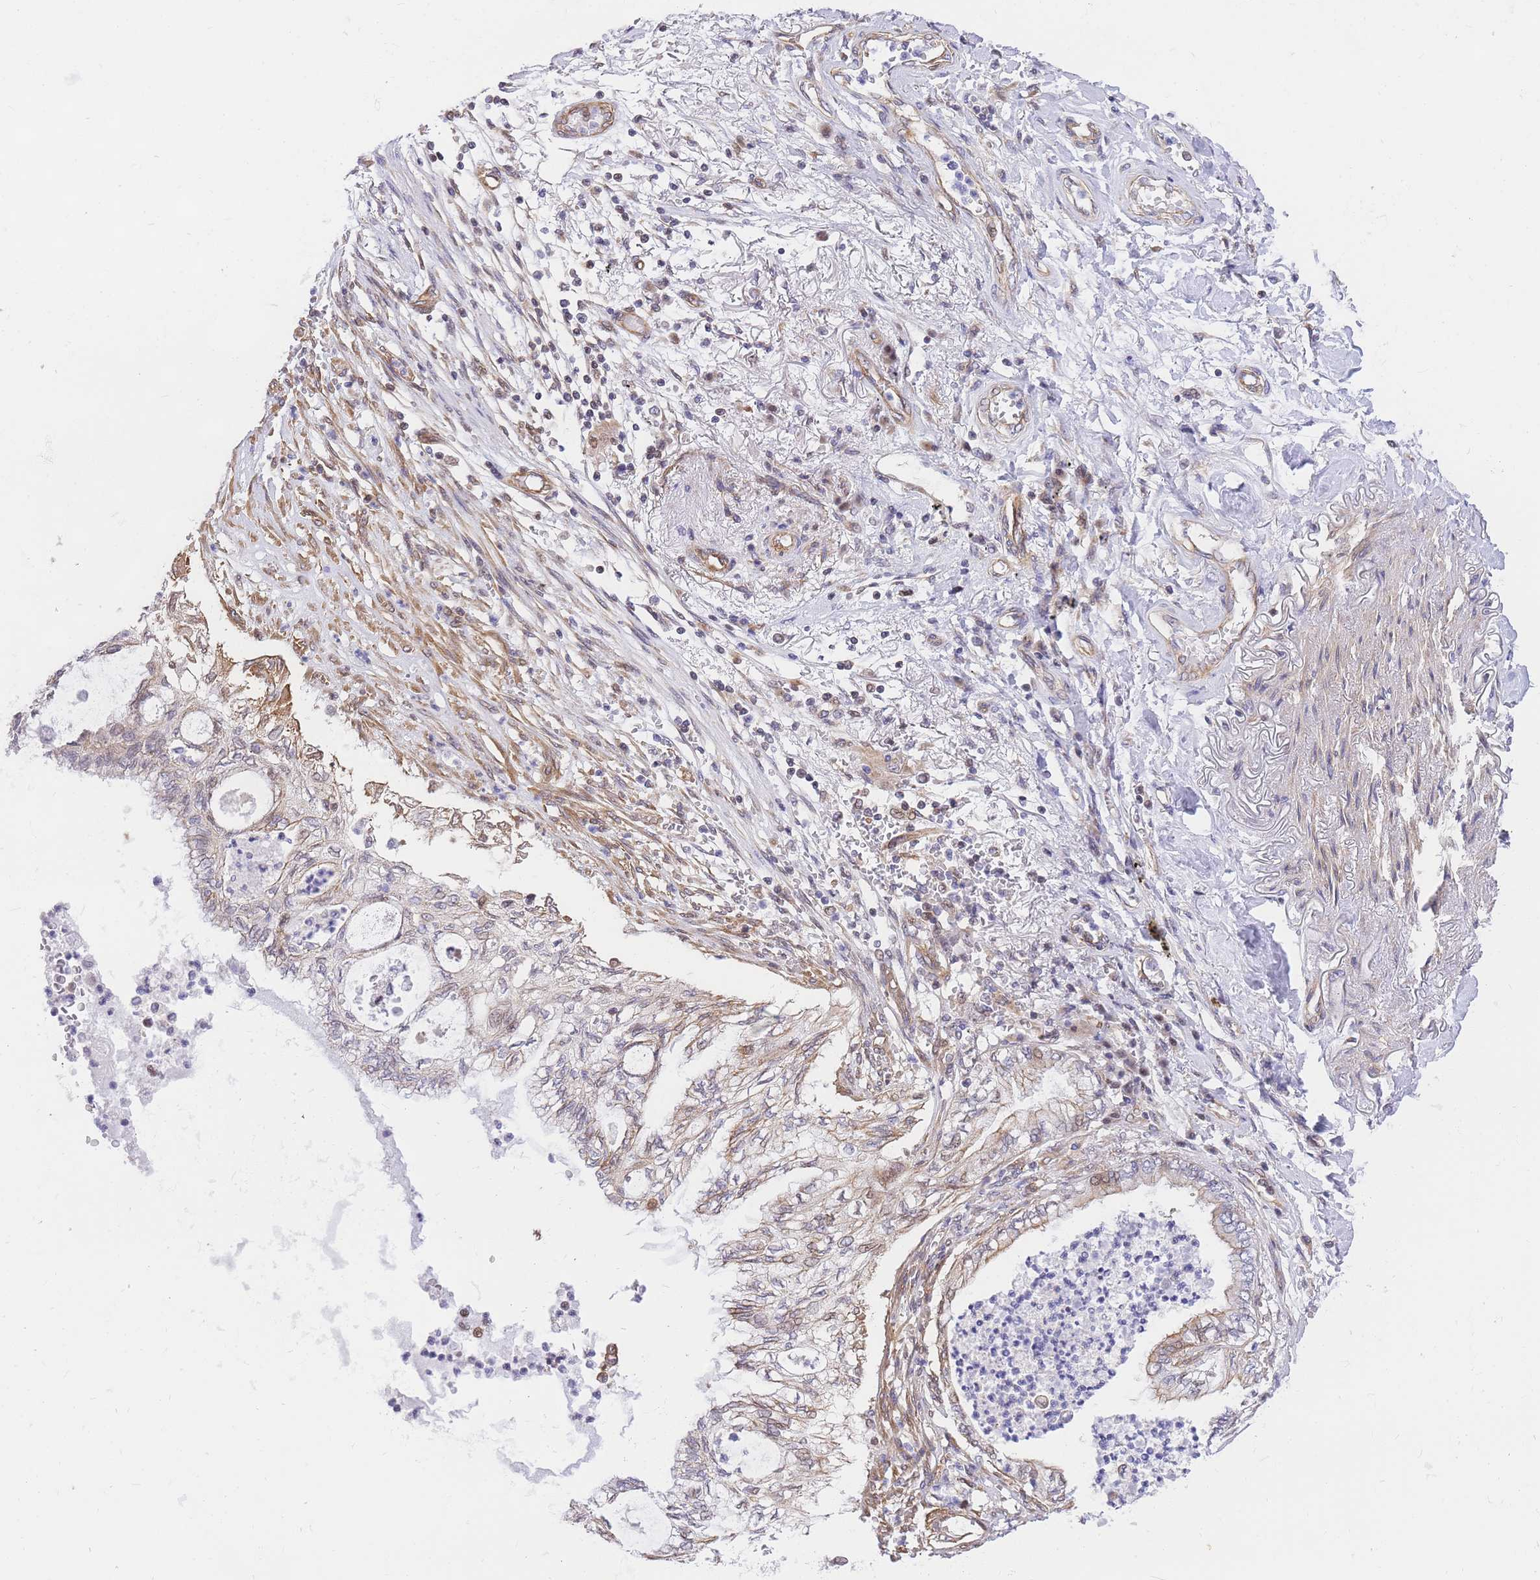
{"staining": {"intensity": "moderate", "quantity": "25%-75%", "location": "cytoplasmic/membranous"}, "tissue": "lung cancer", "cell_type": "Tumor cells", "image_type": "cancer", "snomed": [{"axis": "morphology", "description": "Adenocarcinoma, NOS"}, {"axis": "topography", "description": "Lung"}], "caption": "Lung cancer (adenocarcinoma) stained with a protein marker exhibits moderate staining in tumor cells.", "gene": "S100PBP", "patient": {"sex": "female", "age": 70}}